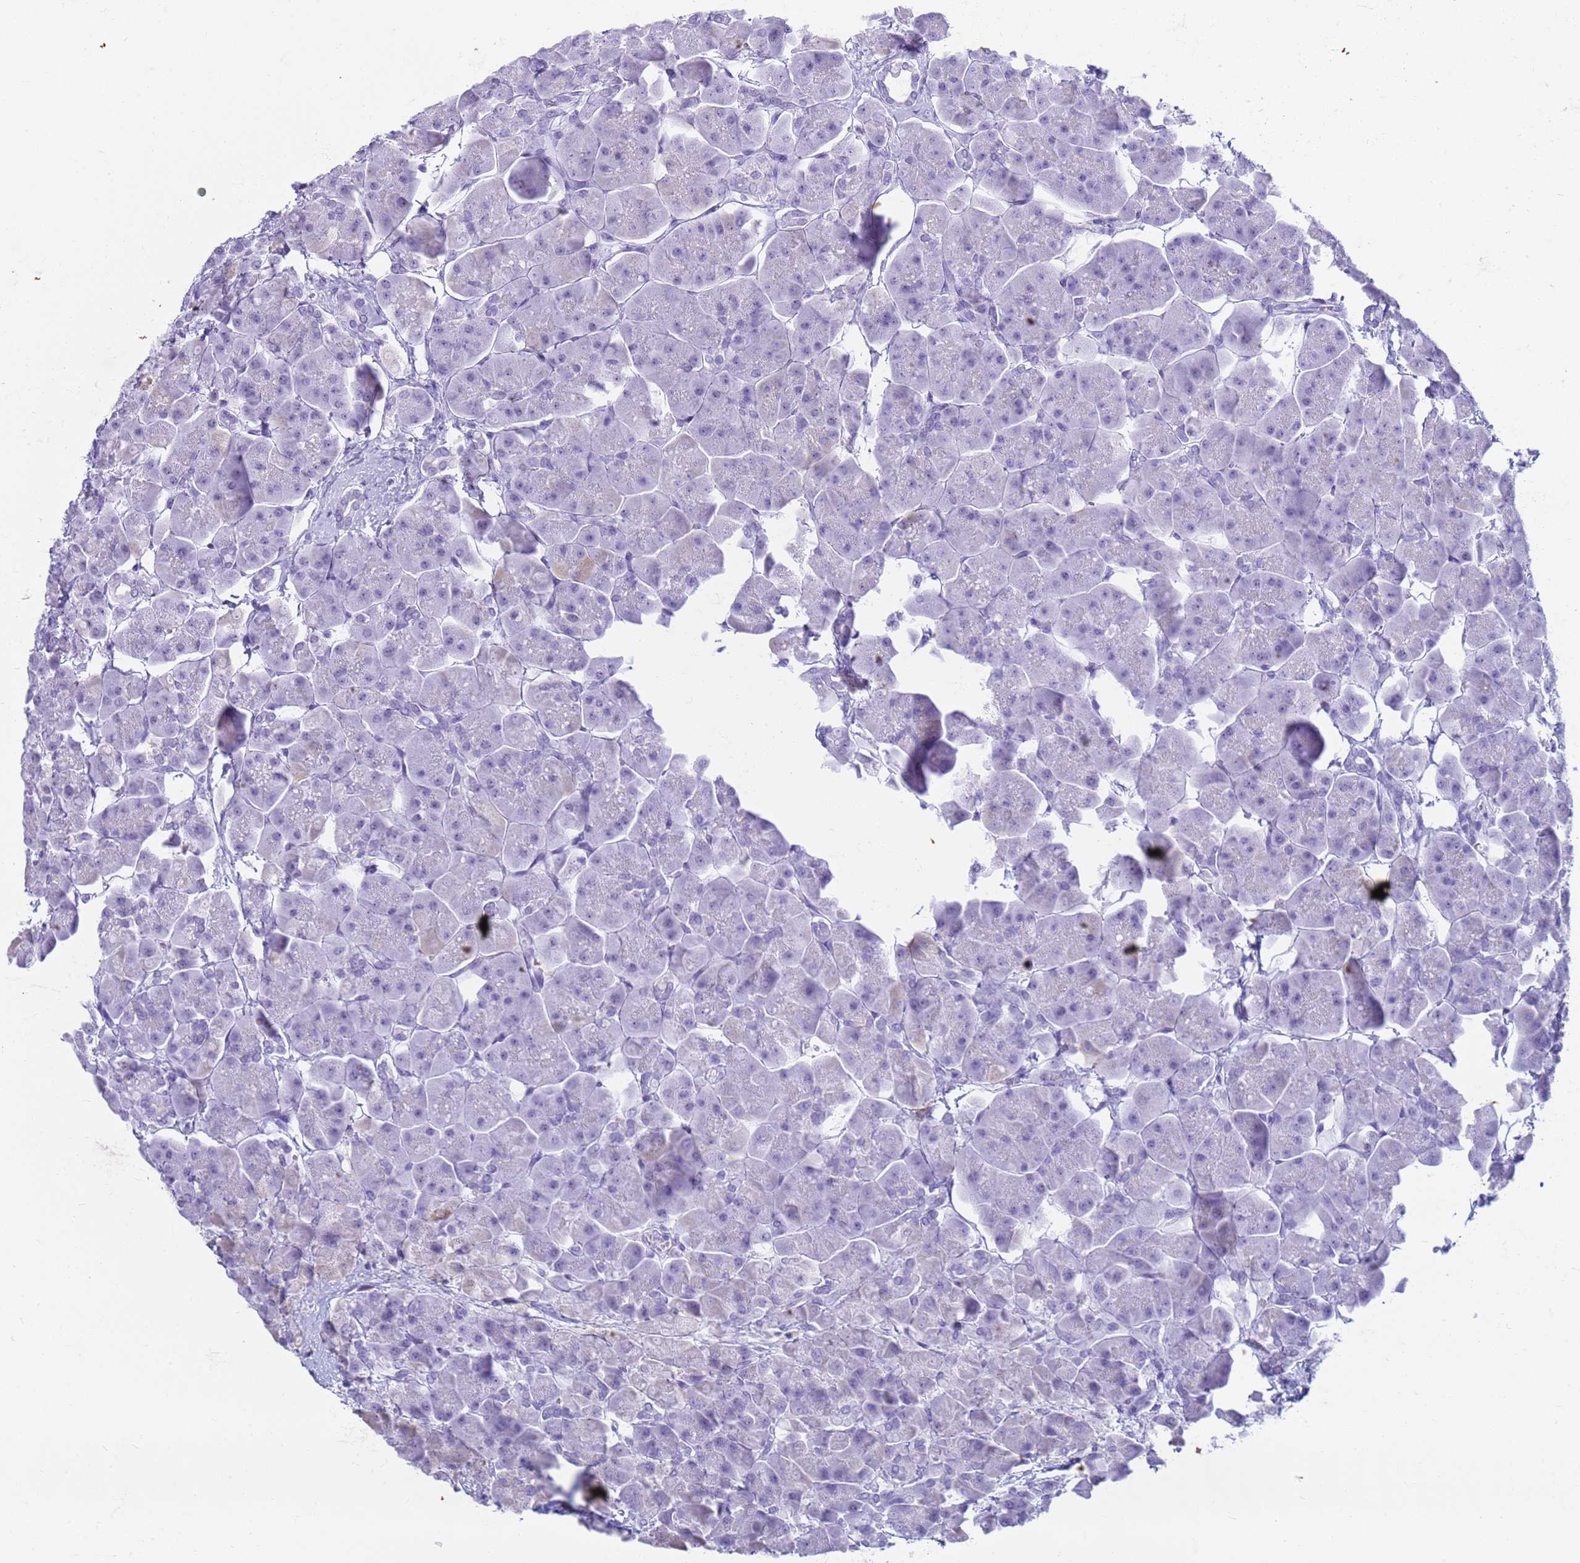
{"staining": {"intensity": "negative", "quantity": "none", "location": "none"}, "tissue": "pancreas", "cell_type": "Exocrine glandular cells", "image_type": "normal", "snomed": [{"axis": "morphology", "description": "Normal tissue, NOS"}, {"axis": "topography", "description": "Pancreas"}], "caption": "Exocrine glandular cells are negative for protein expression in benign human pancreas. Brightfield microscopy of immunohistochemistry (IHC) stained with DAB (brown) and hematoxylin (blue), captured at high magnification.", "gene": "SLC7A9", "patient": {"sex": "male", "age": 66}}